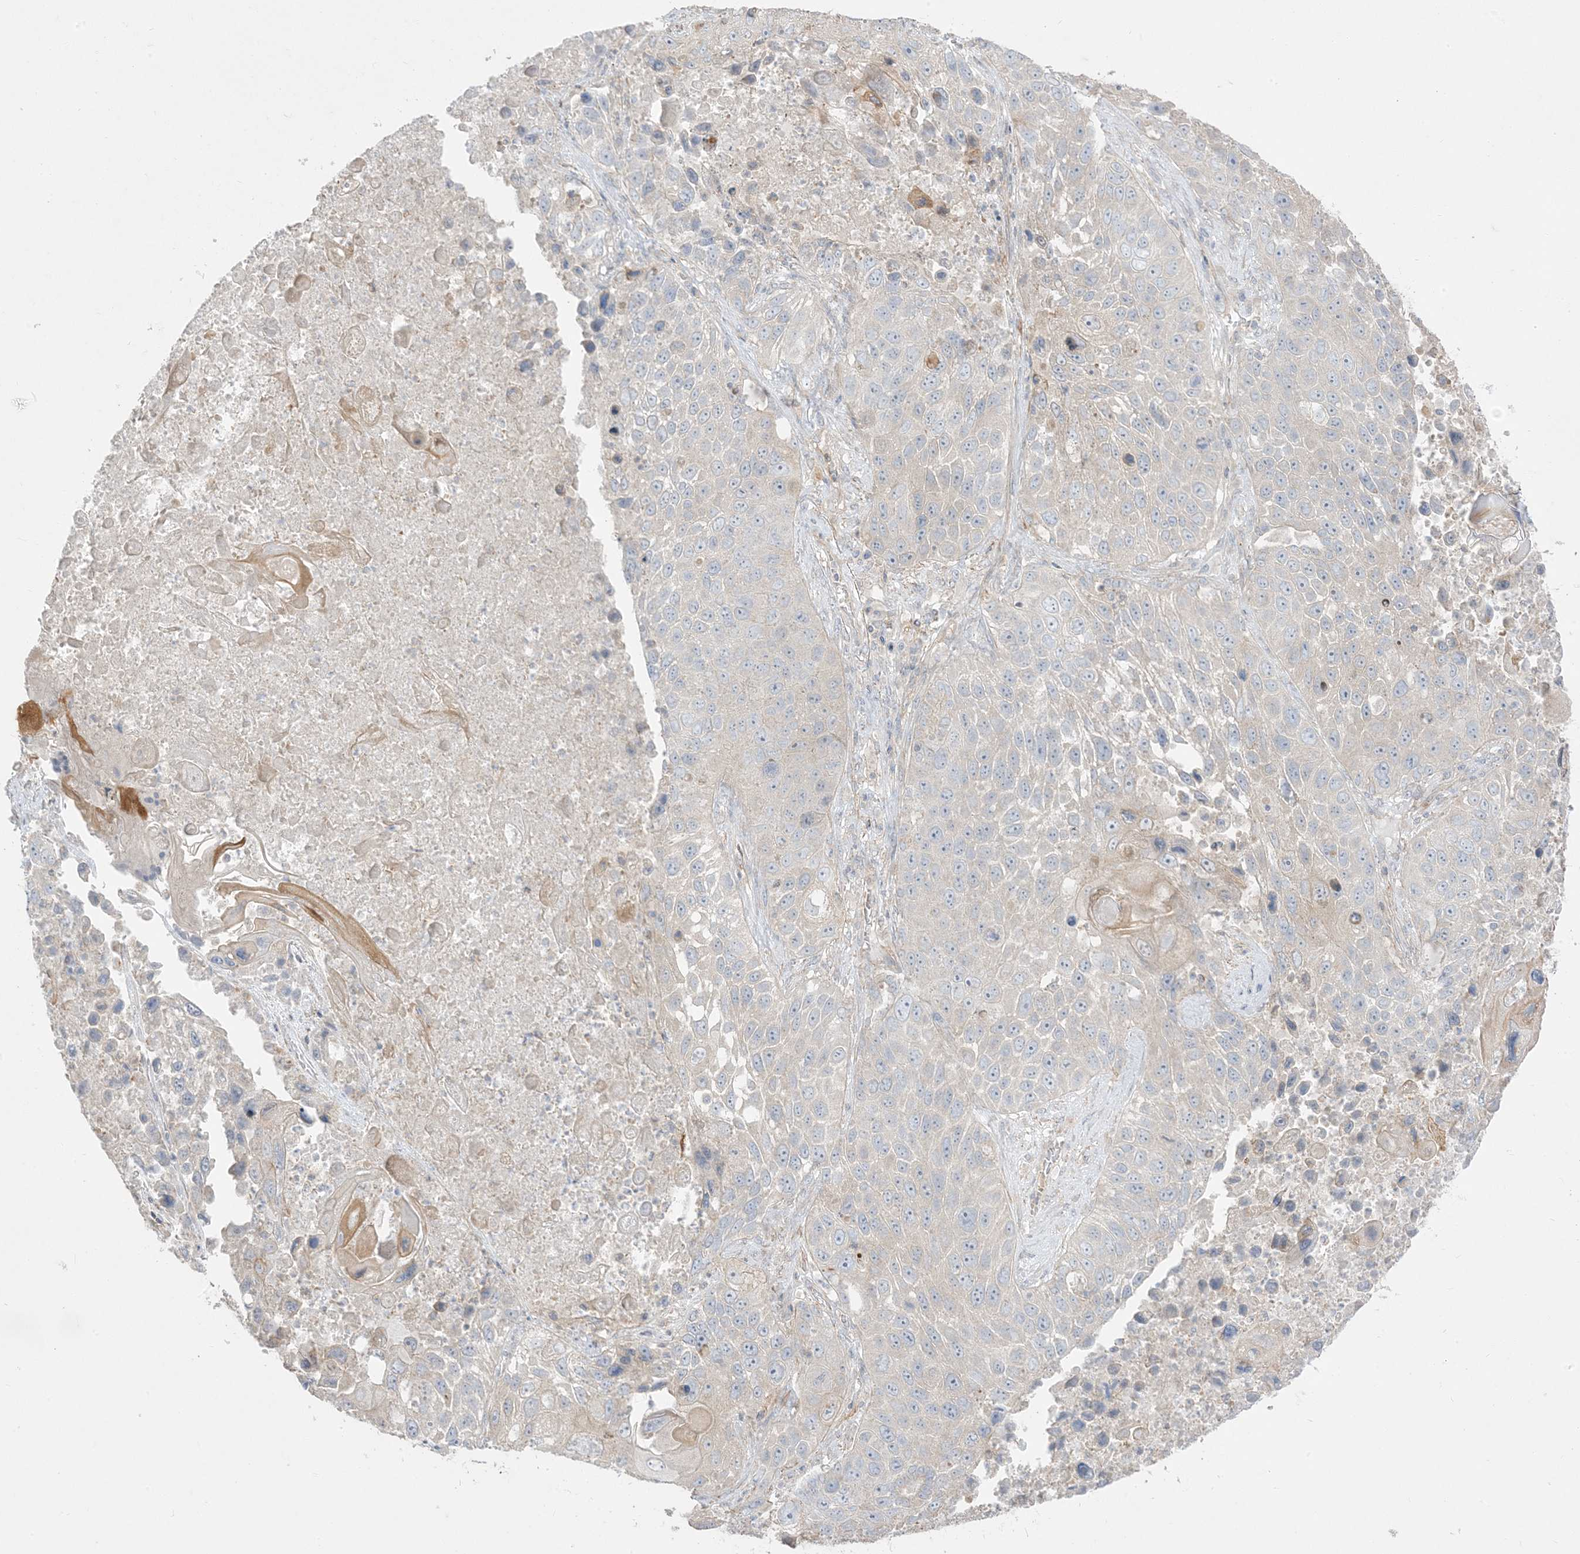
{"staining": {"intensity": "negative", "quantity": "none", "location": "none"}, "tissue": "lung cancer", "cell_type": "Tumor cells", "image_type": "cancer", "snomed": [{"axis": "morphology", "description": "Squamous cell carcinoma, NOS"}, {"axis": "topography", "description": "Lung"}], "caption": "Protein analysis of lung cancer (squamous cell carcinoma) exhibits no significant staining in tumor cells.", "gene": "ARHGEF9", "patient": {"sex": "male", "age": 61}}